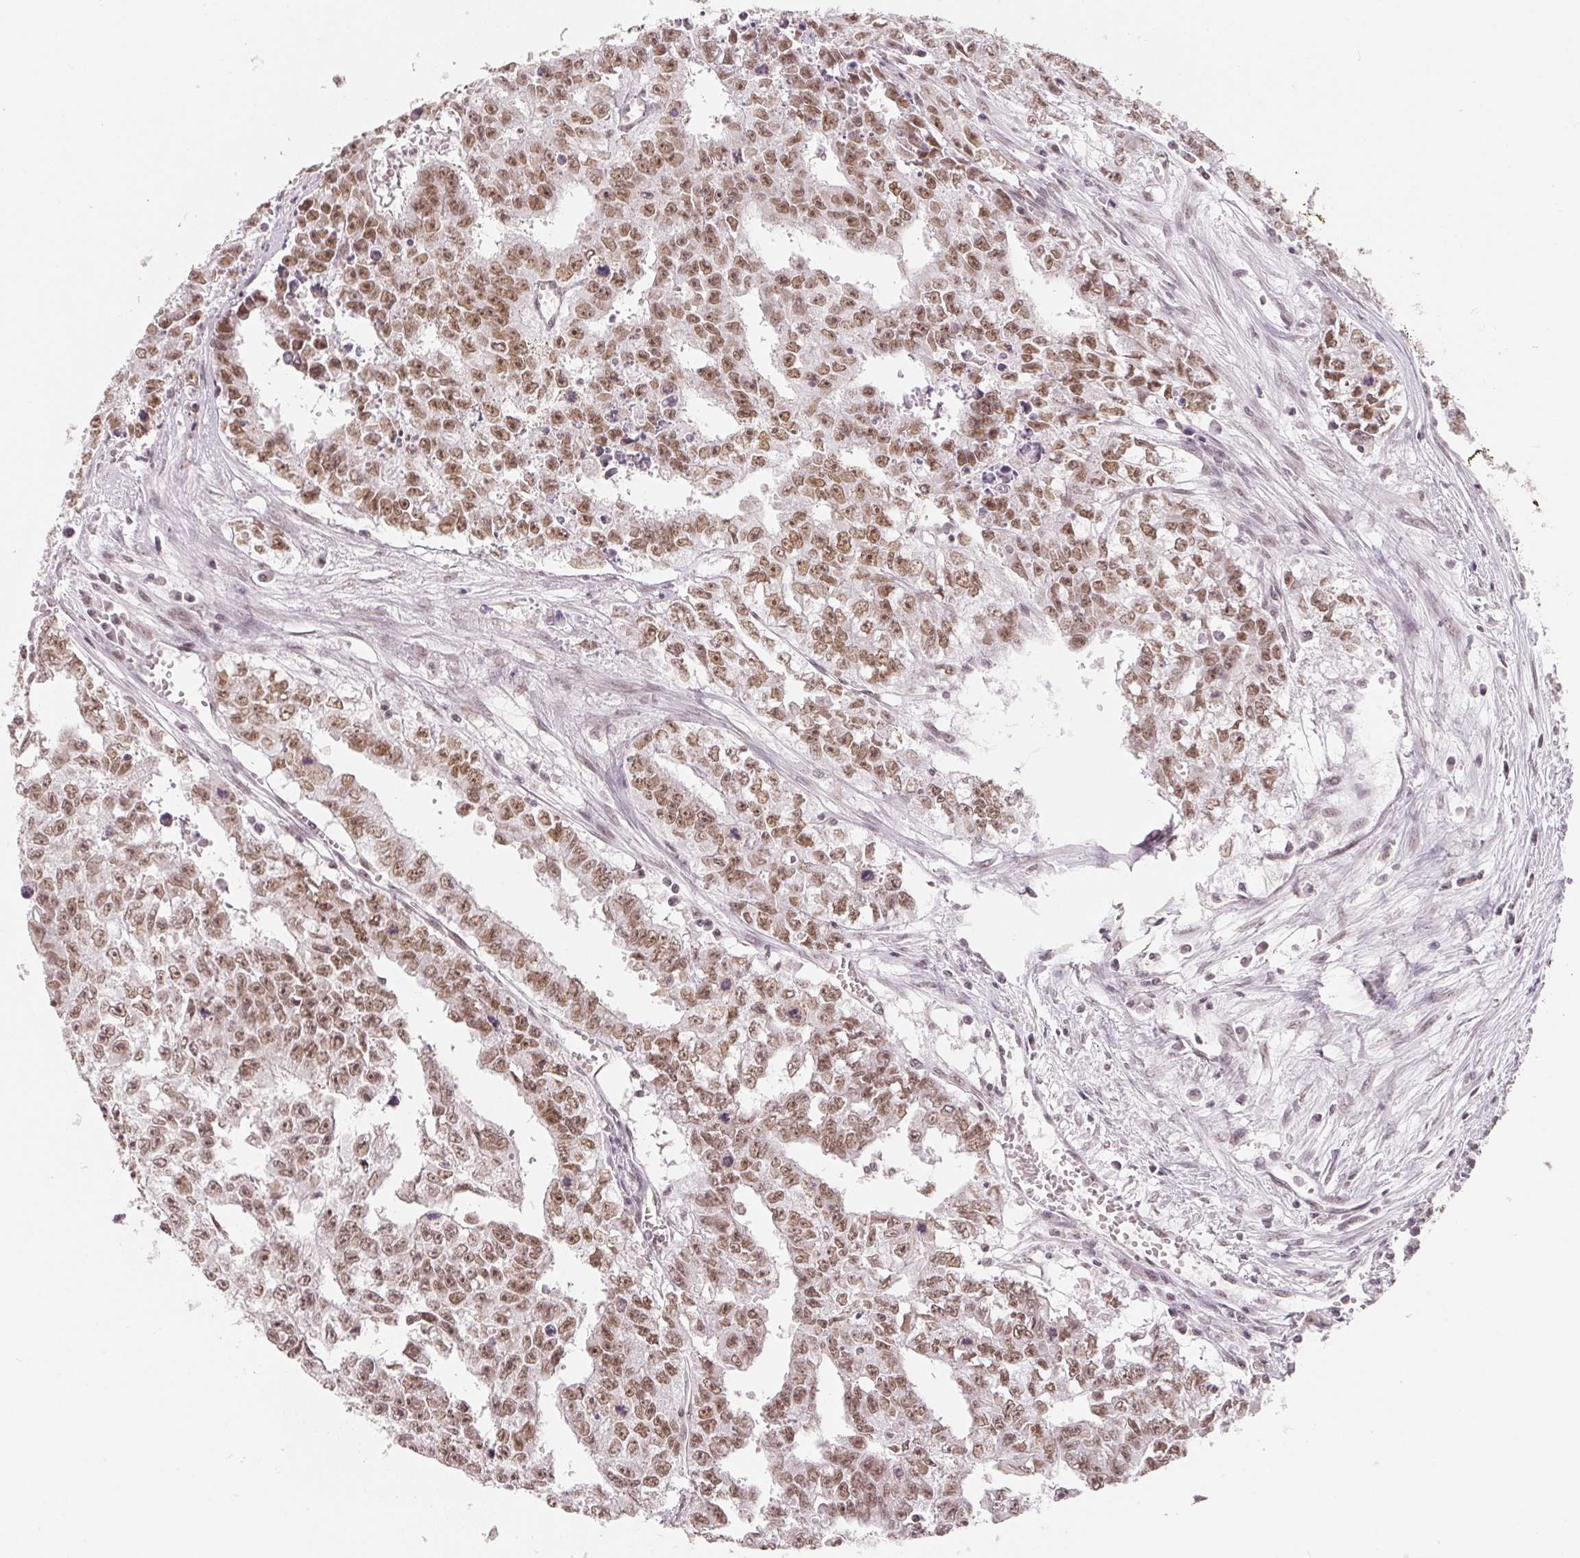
{"staining": {"intensity": "moderate", "quantity": ">75%", "location": "nuclear"}, "tissue": "testis cancer", "cell_type": "Tumor cells", "image_type": "cancer", "snomed": [{"axis": "morphology", "description": "Carcinoma, Embryonal, NOS"}, {"axis": "morphology", "description": "Teratoma, malignant, NOS"}, {"axis": "topography", "description": "Testis"}], "caption": "Protein expression by IHC reveals moderate nuclear positivity in approximately >75% of tumor cells in embryonal carcinoma (testis).", "gene": "NXF3", "patient": {"sex": "male", "age": 24}}